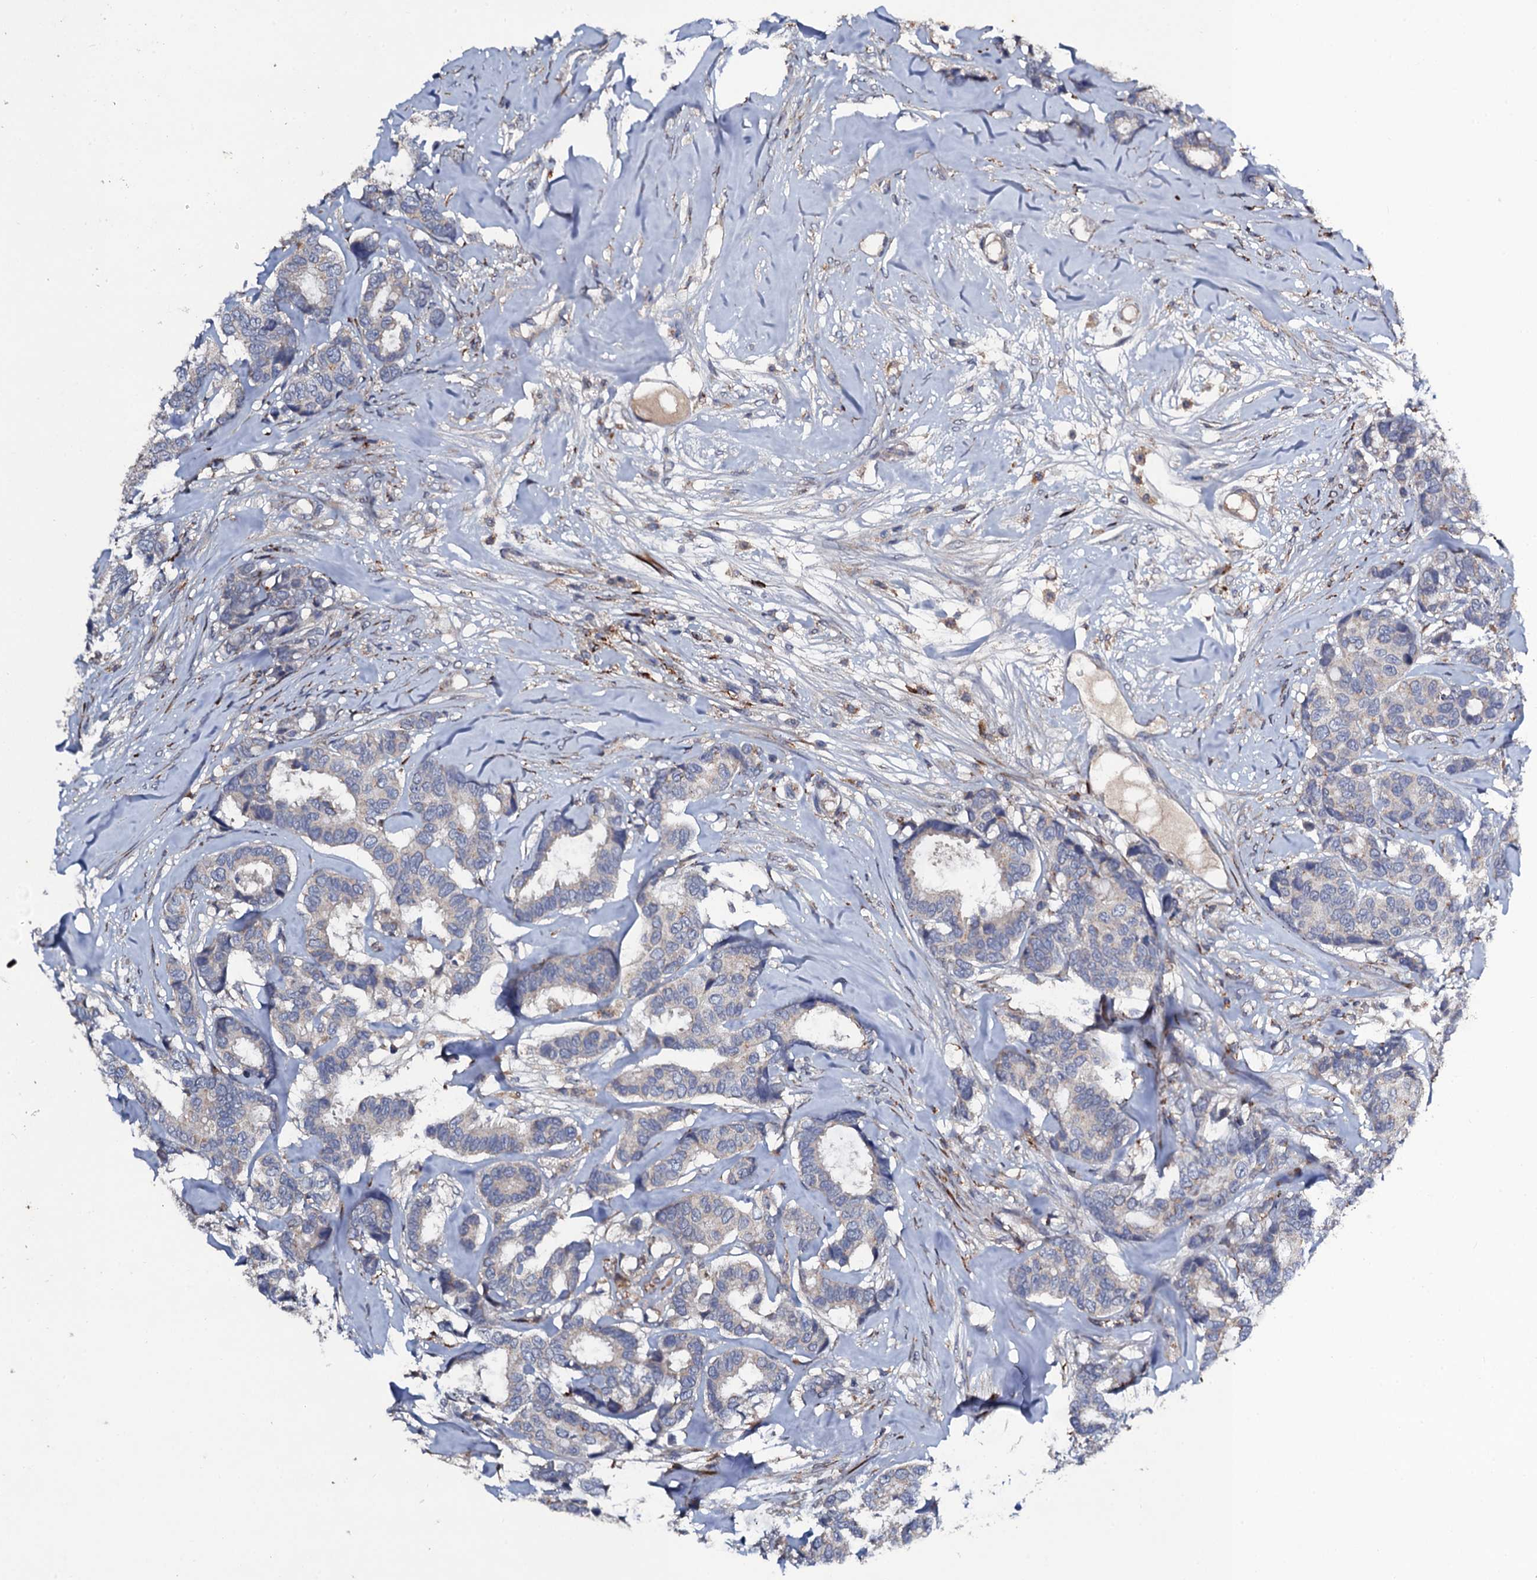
{"staining": {"intensity": "negative", "quantity": "none", "location": "none"}, "tissue": "breast cancer", "cell_type": "Tumor cells", "image_type": "cancer", "snomed": [{"axis": "morphology", "description": "Duct carcinoma"}, {"axis": "topography", "description": "Breast"}], "caption": "Tumor cells show no significant positivity in breast cancer (intraductal carcinoma).", "gene": "LRRC28", "patient": {"sex": "female", "age": 87}}